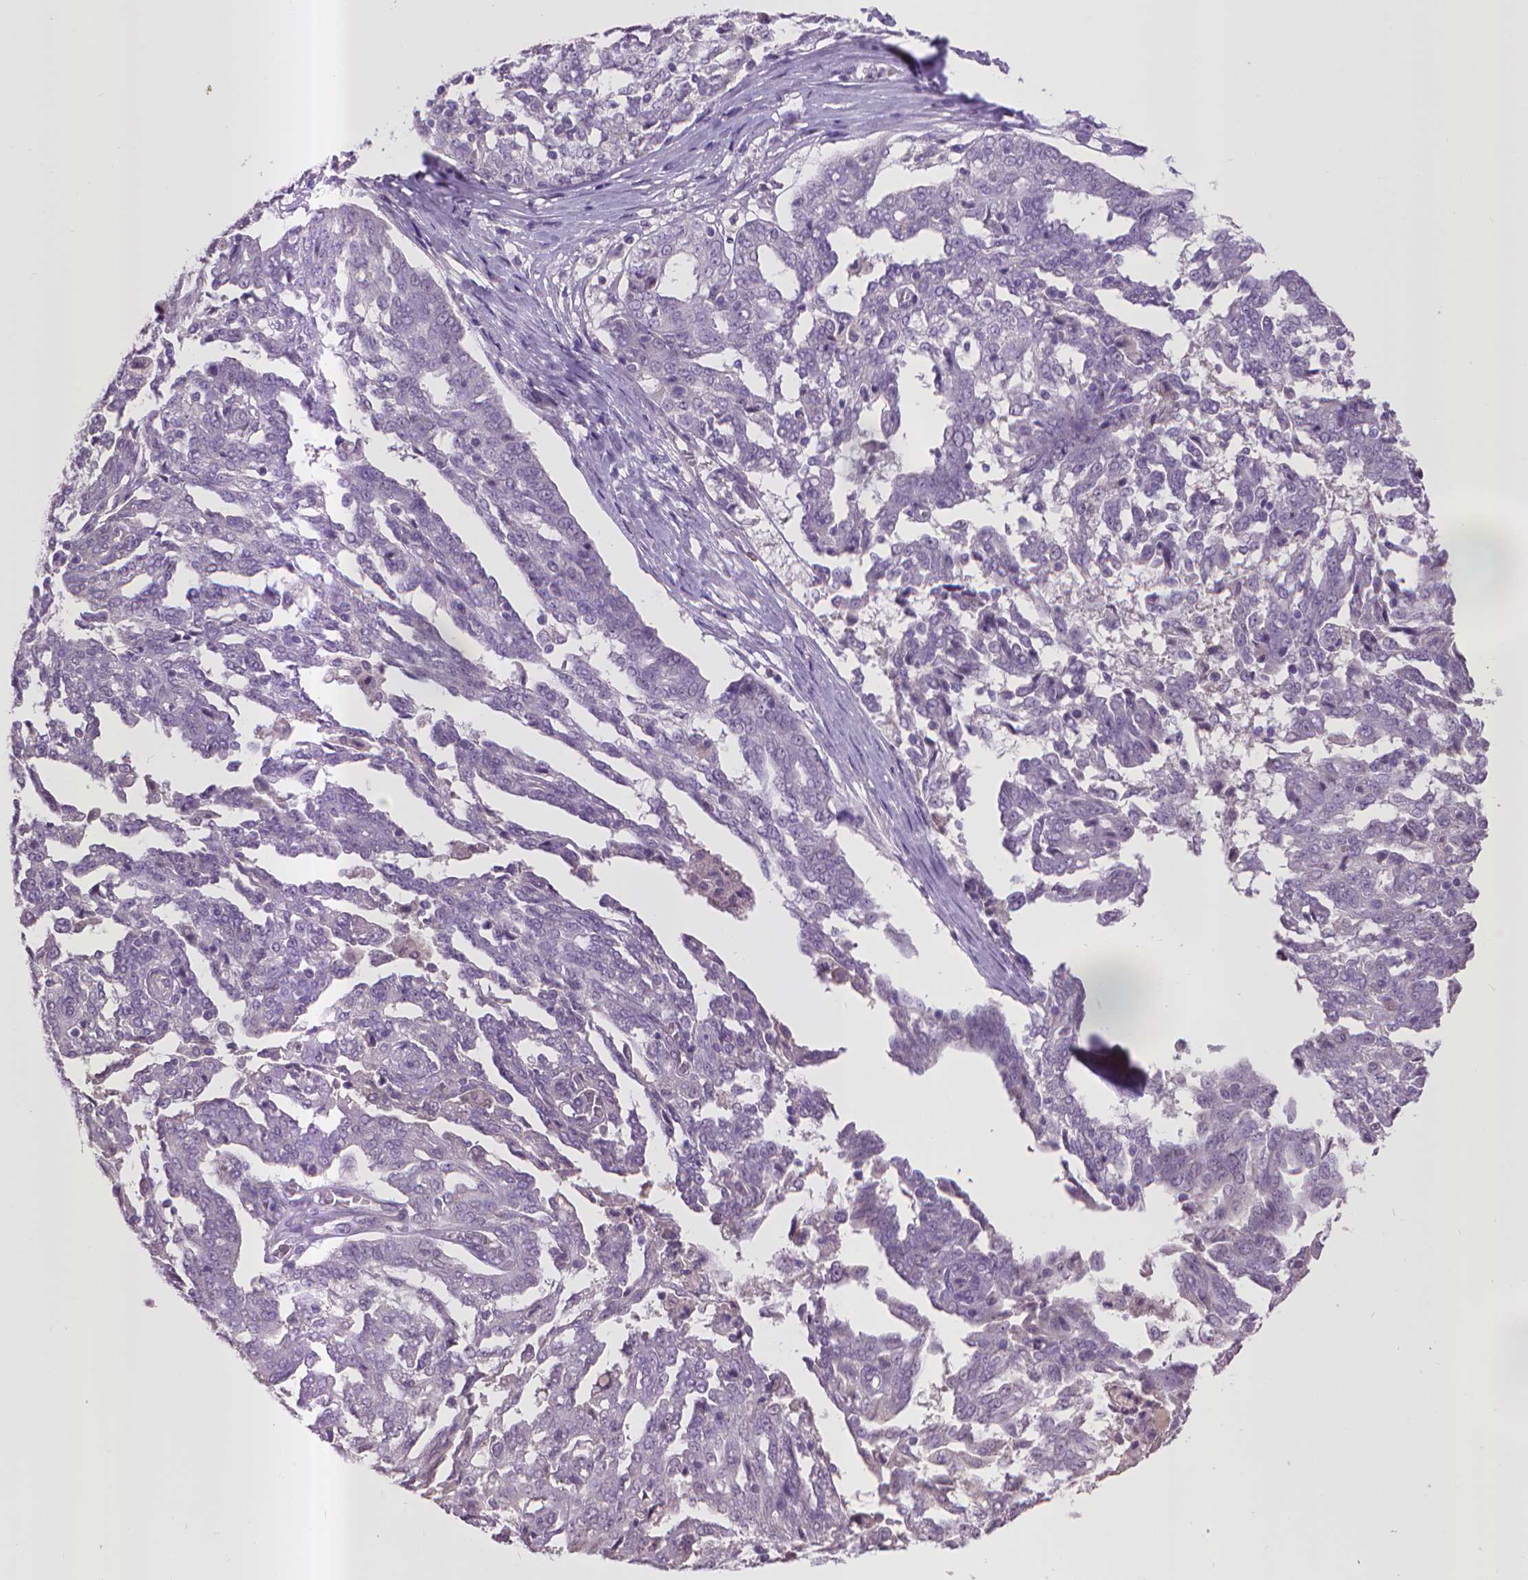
{"staining": {"intensity": "negative", "quantity": "none", "location": "none"}, "tissue": "ovarian cancer", "cell_type": "Tumor cells", "image_type": "cancer", "snomed": [{"axis": "morphology", "description": "Cystadenocarcinoma, serous, NOS"}, {"axis": "topography", "description": "Ovary"}], "caption": "Image shows no protein positivity in tumor cells of serous cystadenocarcinoma (ovarian) tissue.", "gene": "CPM", "patient": {"sex": "female", "age": 67}}